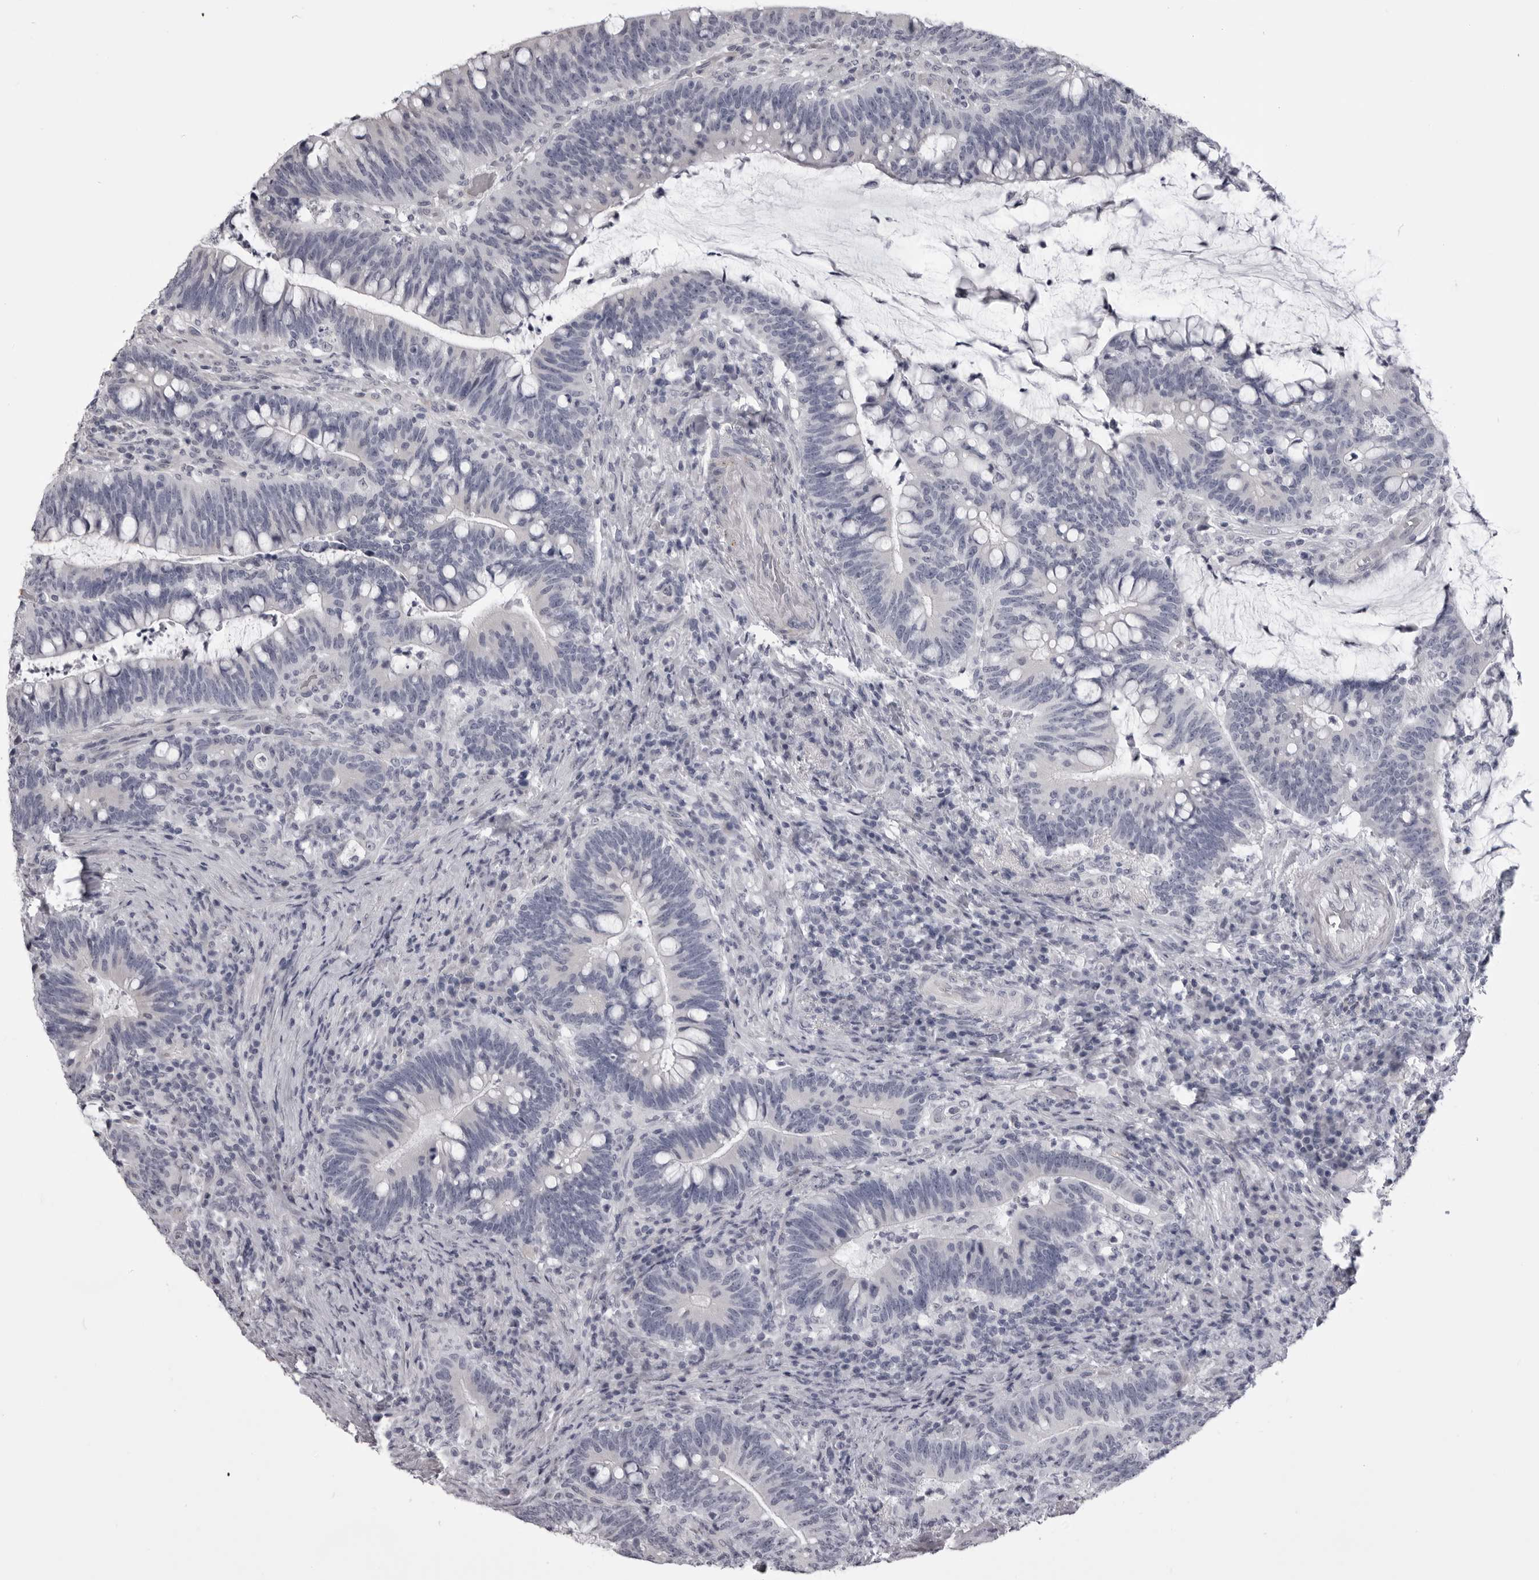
{"staining": {"intensity": "negative", "quantity": "none", "location": "none"}, "tissue": "colorectal cancer", "cell_type": "Tumor cells", "image_type": "cancer", "snomed": [{"axis": "morphology", "description": "Adenocarcinoma, NOS"}, {"axis": "topography", "description": "Colon"}], "caption": "There is no significant positivity in tumor cells of colorectal adenocarcinoma. (DAB (3,3'-diaminobenzidine) IHC, high magnification).", "gene": "EPHA10", "patient": {"sex": "female", "age": 66}}